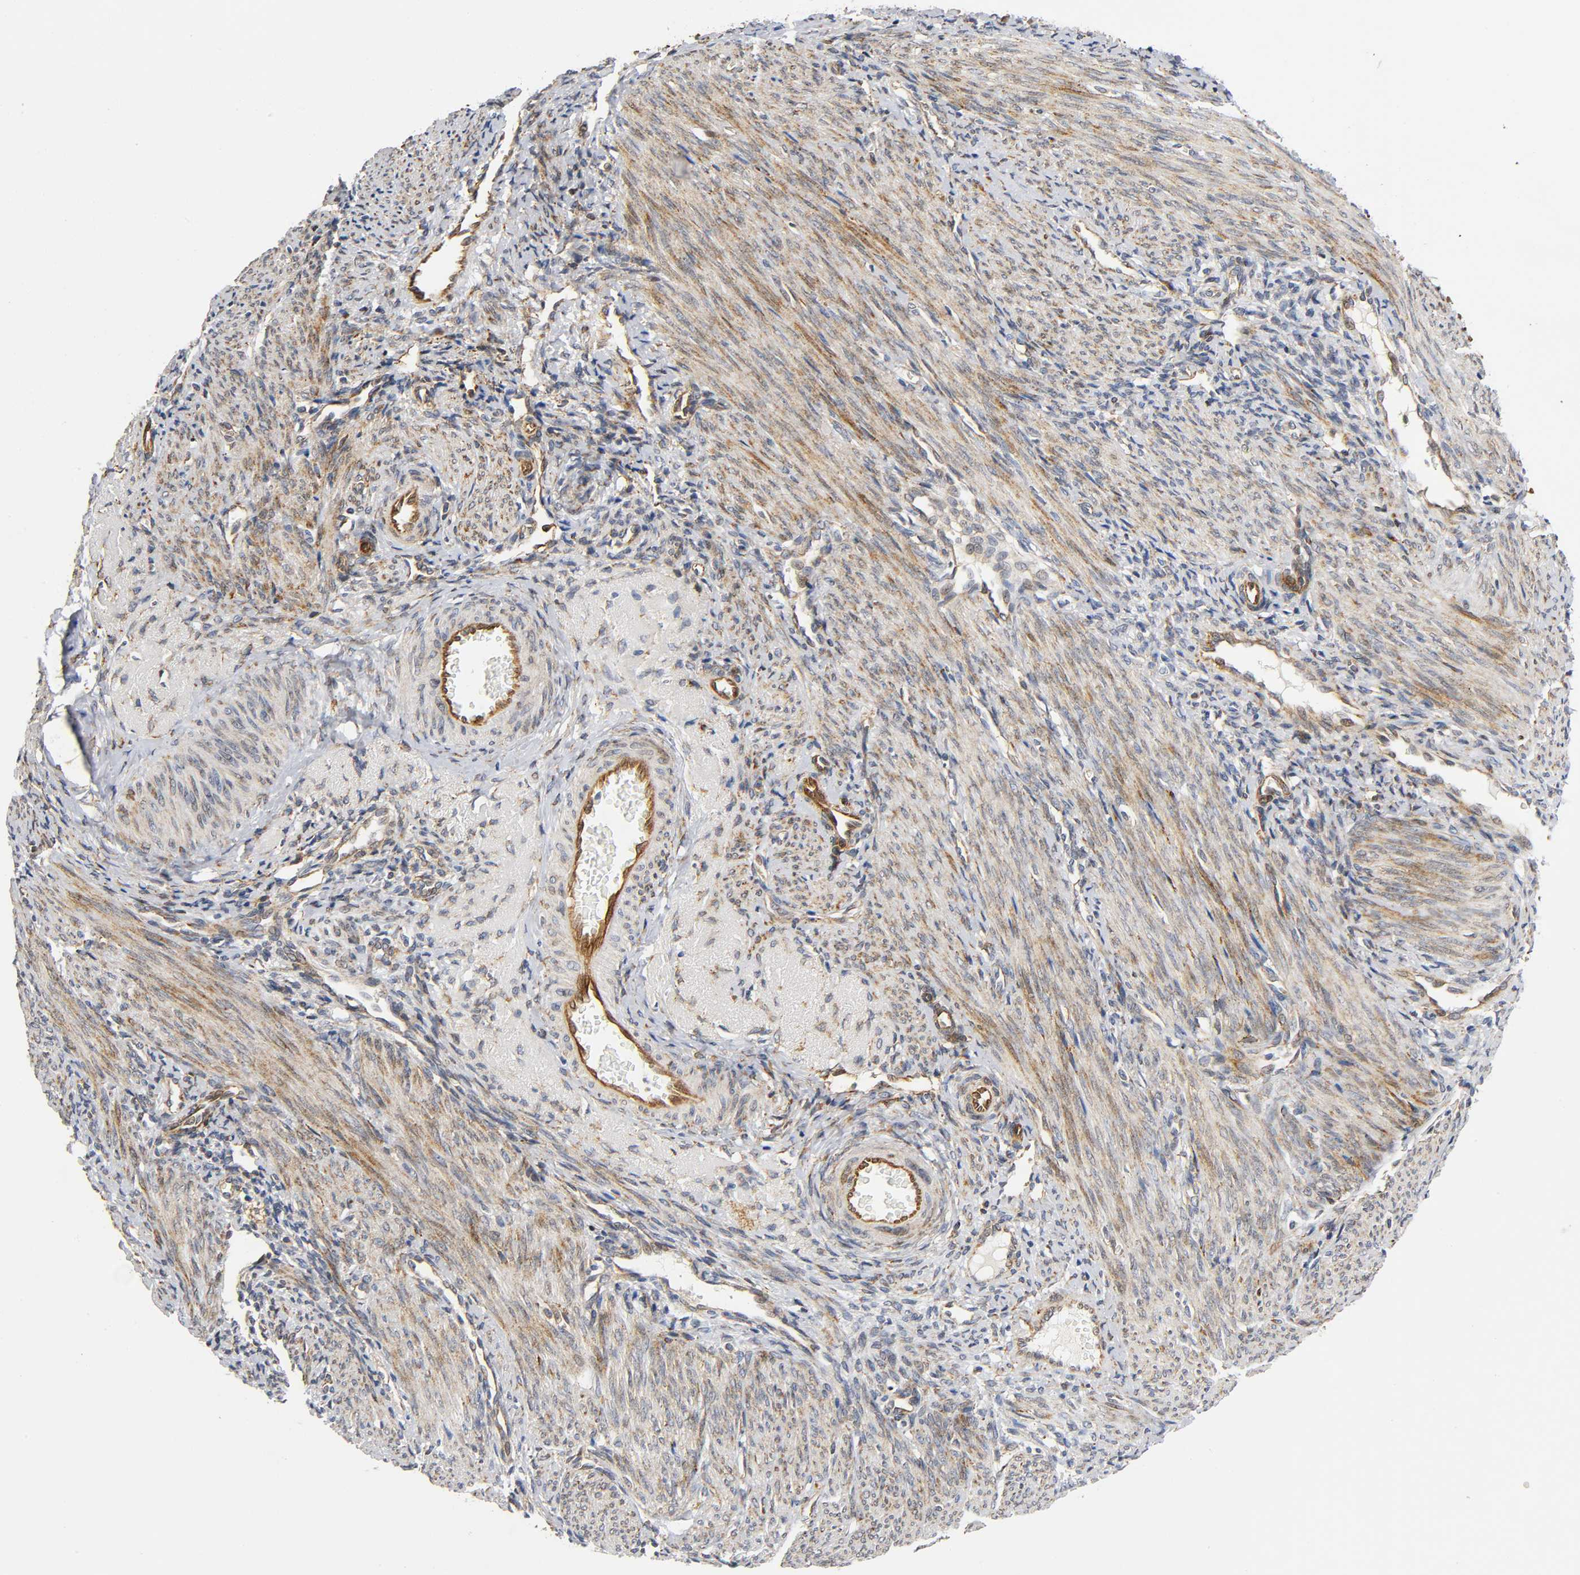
{"staining": {"intensity": "moderate", "quantity": ">75%", "location": "cytoplasmic/membranous"}, "tissue": "endometrium", "cell_type": "Cells in endometrial stroma", "image_type": "normal", "snomed": [{"axis": "morphology", "description": "Normal tissue, NOS"}, {"axis": "topography", "description": "Uterus"}, {"axis": "topography", "description": "Endometrium"}], "caption": "DAB immunohistochemical staining of unremarkable endometrium exhibits moderate cytoplasmic/membranous protein expression in approximately >75% of cells in endometrial stroma.", "gene": "SOS2", "patient": {"sex": "female", "age": 33}}